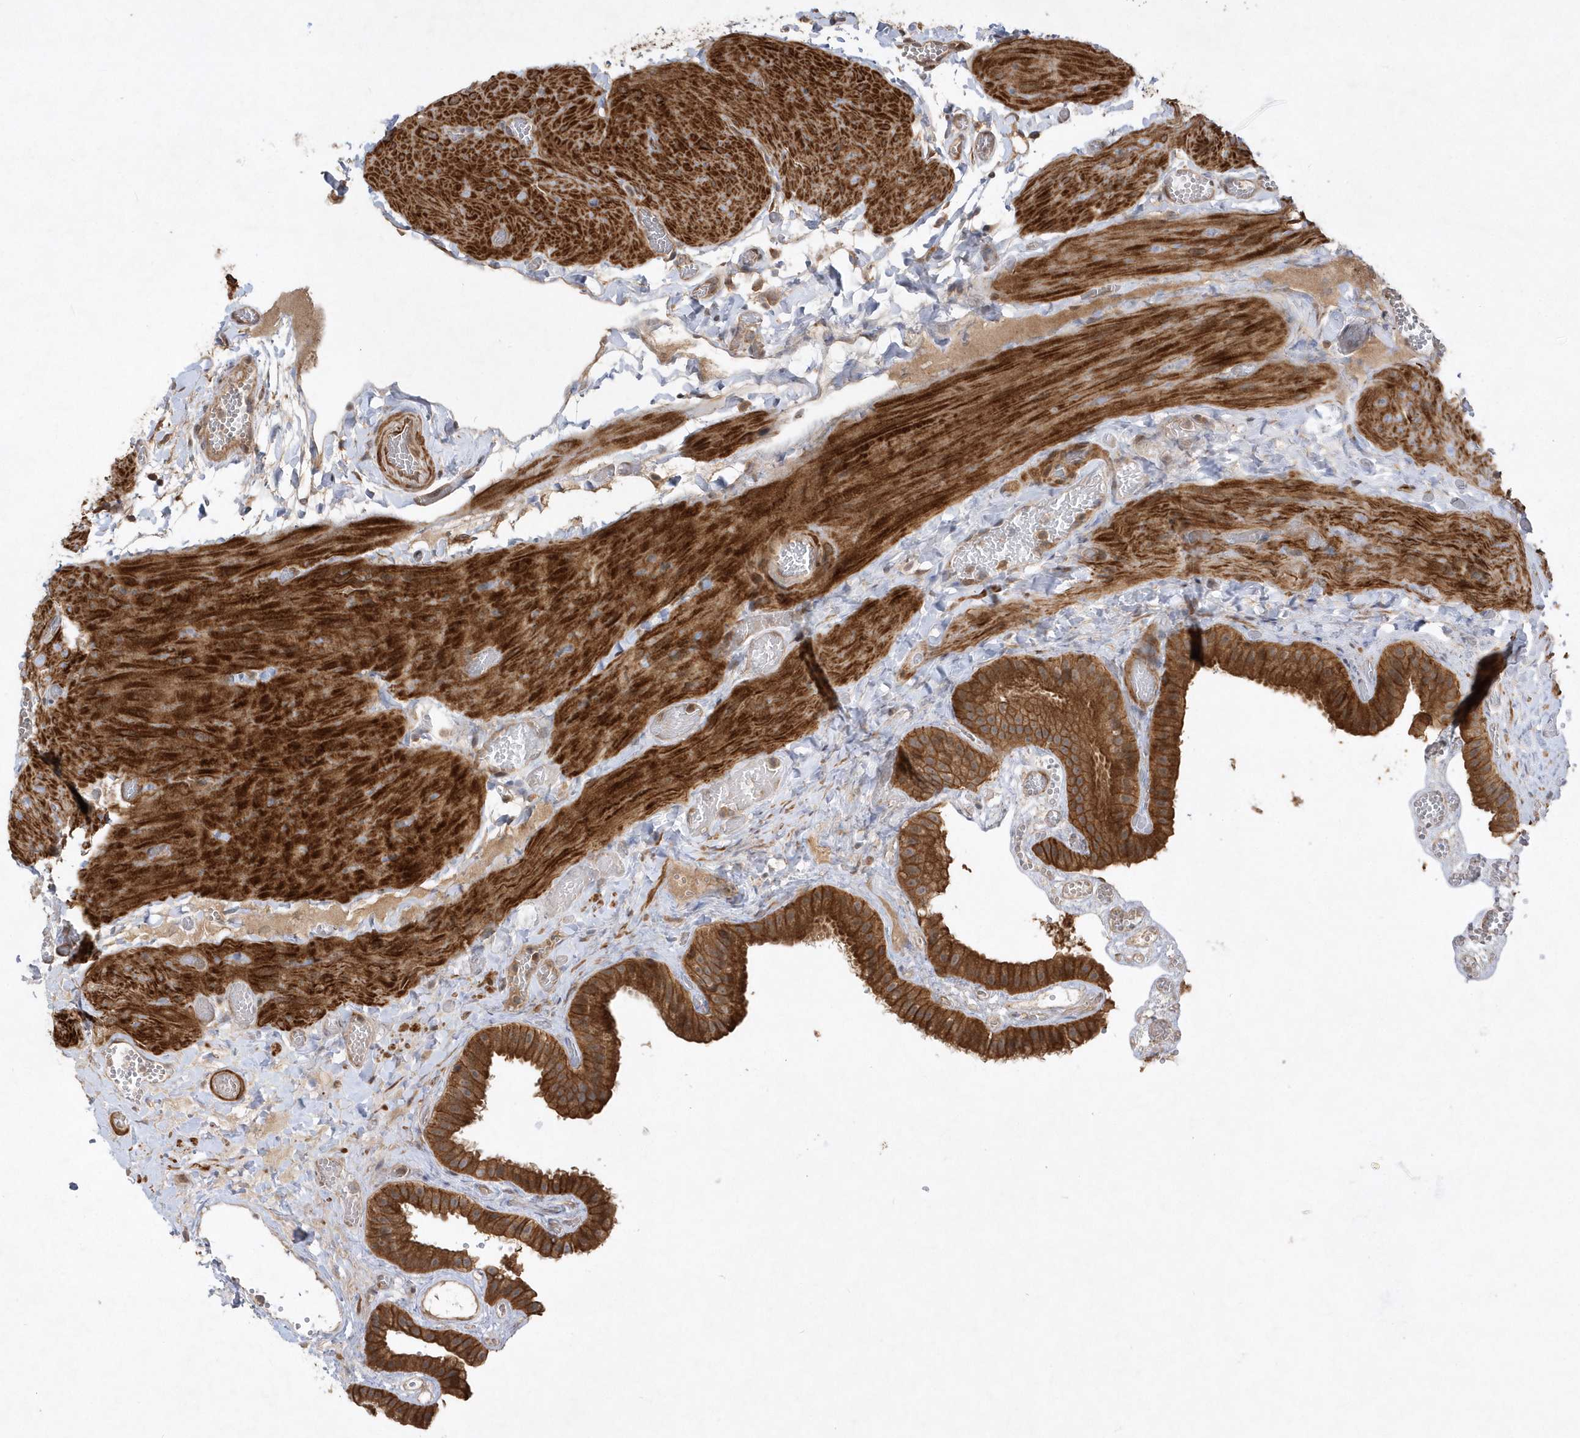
{"staining": {"intensity": "strong", "quantity": ">75%", "location": "cytoplasmic/membranous"}, "tissue": "gallbladder", "cell_type": "Glandular cells", "image_type": "normal", "snomed": [{"axis": "morphology", "description": "Normal tissue, NOS"}, {"axis": "topography", "description": "Gallbladder"}], "caption": "High-magnification brightfield microscopy of unremarkable gallbladder stained with DAB (3,3'-diaminobenzidine) (brown) and counterstained with hematoxylin (blue). glandular cells exhibit strong cytoplasmic/membranous expression is present in approximately>75% of cells. (Stains: DAB (3,3'-diaminobenzidine) in brown, nuclei in blue, Microscopy: brightfield microscopy at high magnification).", "gene": "GFM2", "patient": {"sex": "female", "age": 64}}